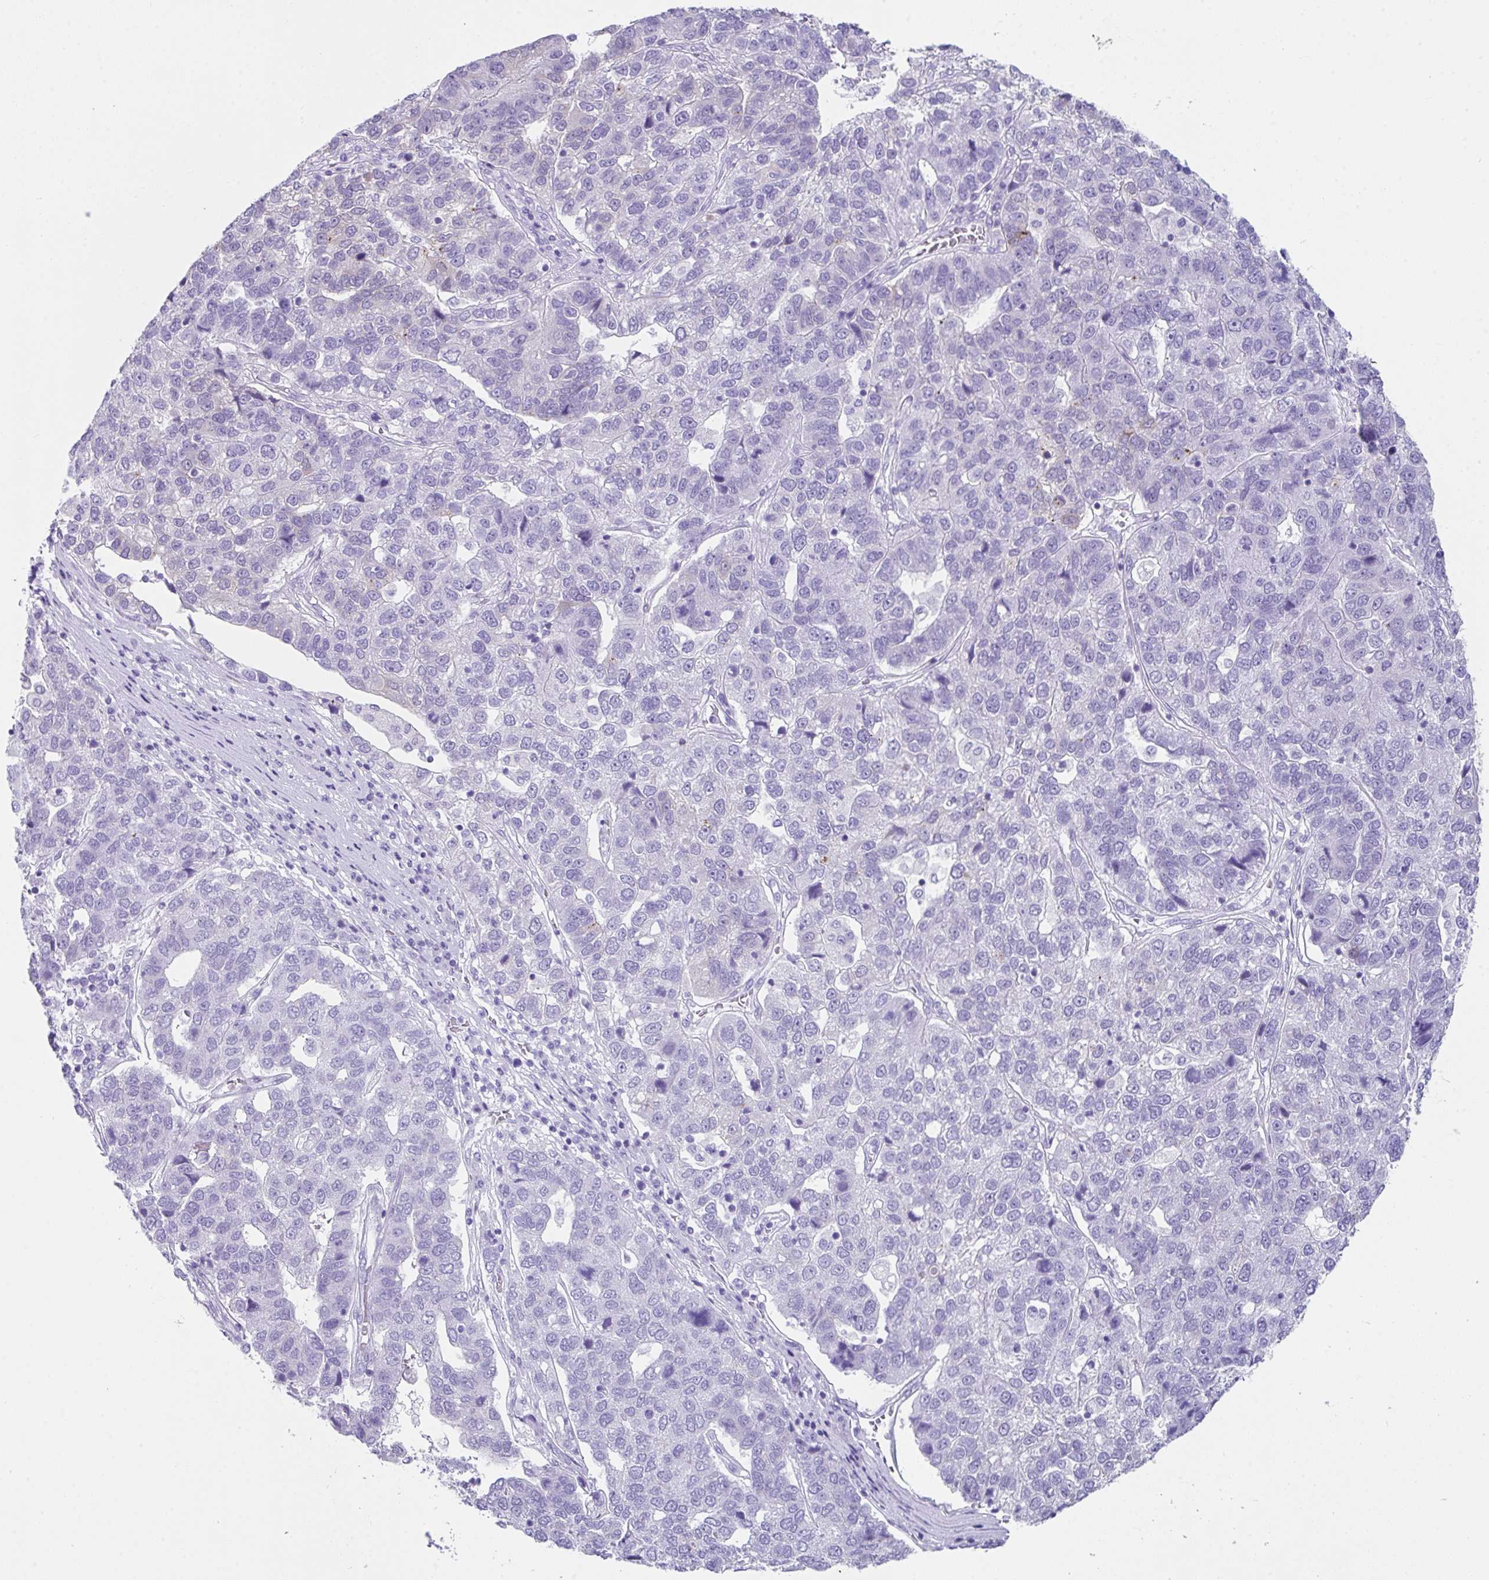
{"staining": {"intensity": "negative", "quantity": "none", "location": "none"}, "tissue": "pancreatic cancer", "cell_type": "Tumor cells", "image_type": "cancer", "snomed": [{"axis": "morphology", "description": "Adenocarcinoma, NOS"}, {"axis": "topography", "description": "Pancreas"}], "caption": "DAB immunohistochemical staining of adenocarcinoma (pancreatic) reveals no significant staining in tumor cells.", "gene": "LGALS4", "patient": {"sex": "female", "age": 61}}